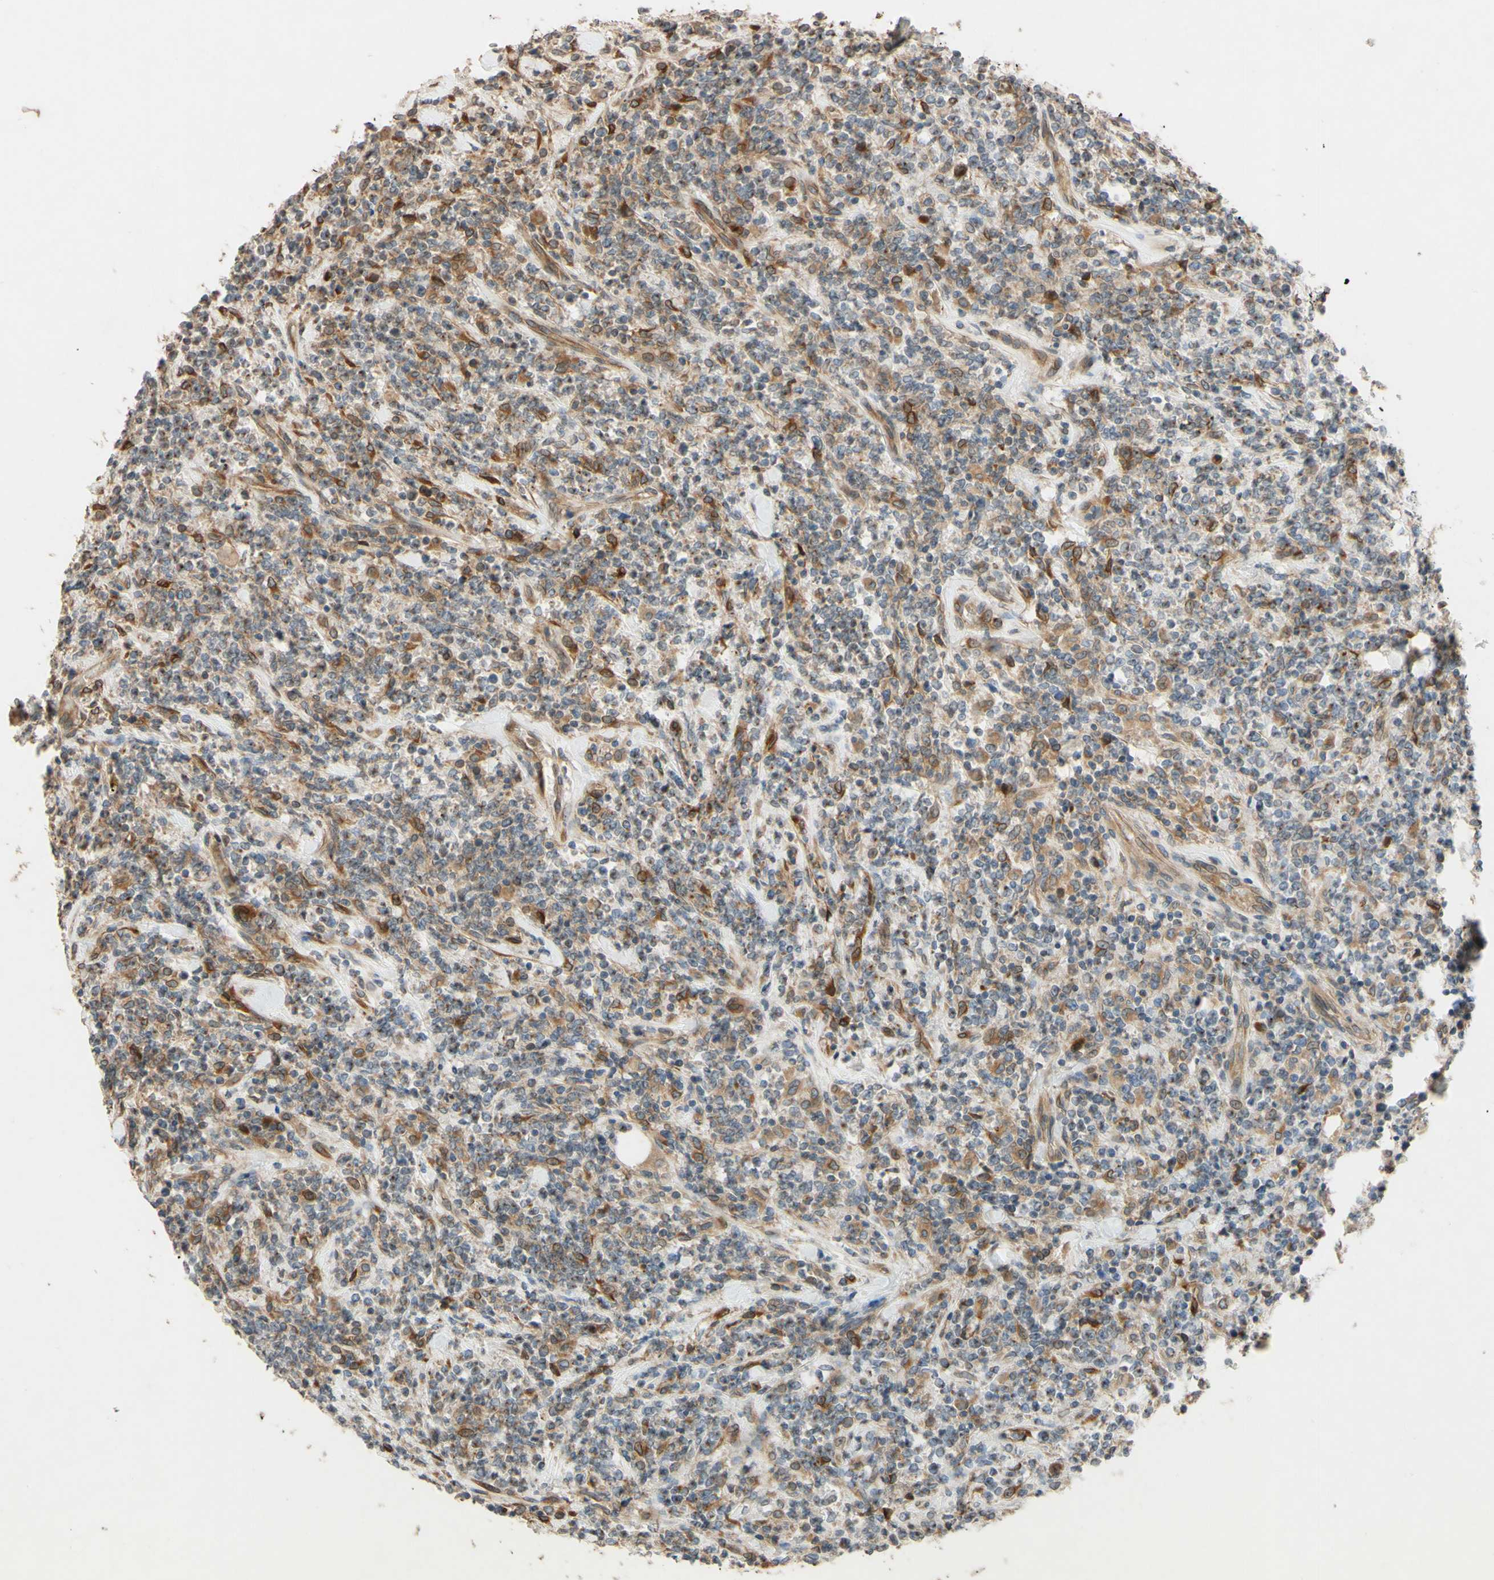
{"staining": {"intensity": "moderate", "quantity": "25%-75%", "location": "cytoplasmic/membranous,nuclear"}, "tissue": "lymphoma", "cell_type": "Tumor cells", "image_type": "cancer", "snomed": [{"axis": "morphology", "description": "Malignant lymphoma, non-Hodgkin's type, High grade"}, {"axis": "topography", "description": "Soft tissue"}], "caption": "The photomicrograph demonstrates immunohistochemical staining of high-grade malignant lymphoma, non-Hodgkin's type. There is moderate cytoplasmic/membranous and nuclear staining is seen in approximately 25%-75% of tumor cells.", "gene": "PTPRU", "patient": {"sex": "male", "age": 18}}